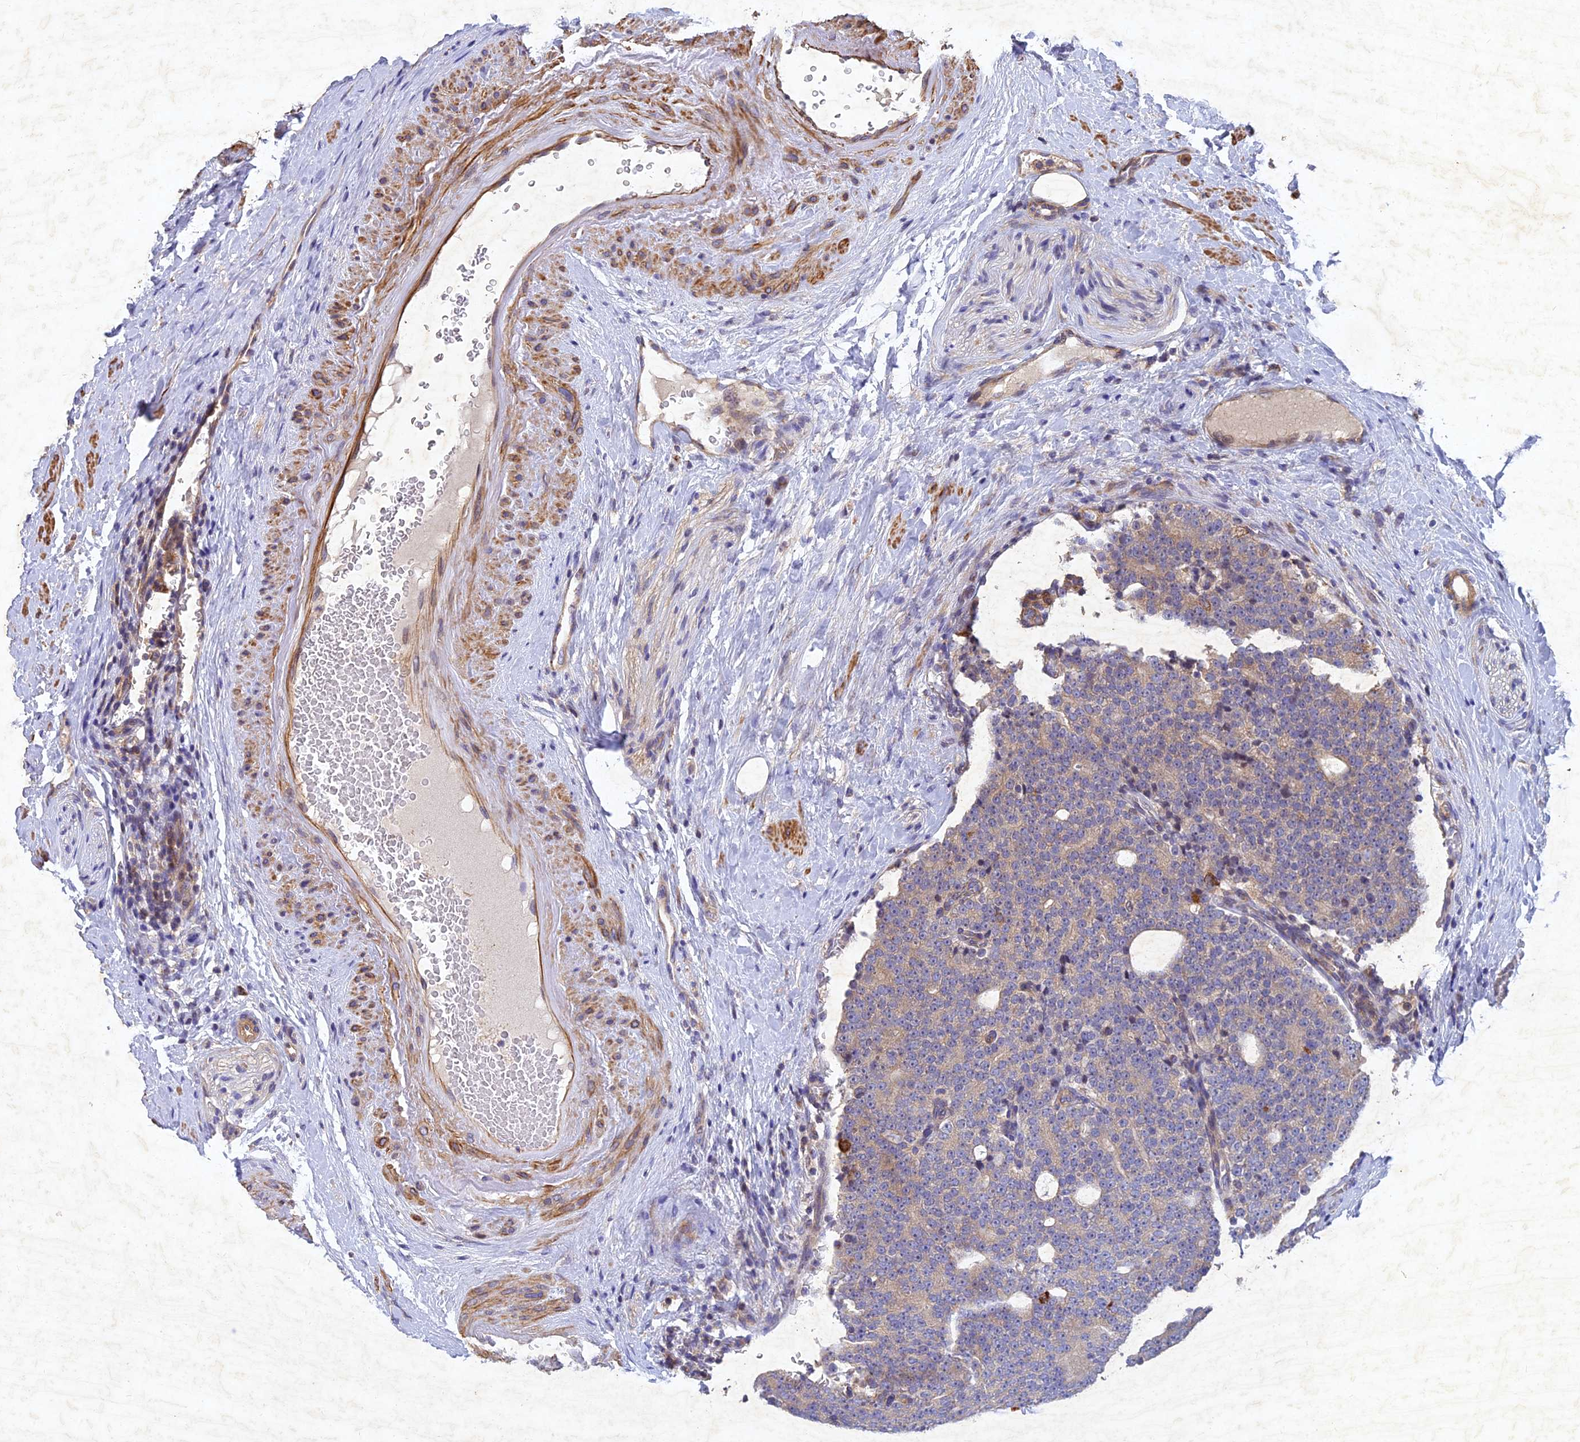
{"staining": {"intensity": "negative", "quantity": "none", "location": "none"}, "tissue": "prostate cancer", "cell_type": "Tumor cells", "image_type": "cancer", "snomed": [{"axis": "morphology", "description": "Adenocarcinoma, High grade"}, {"axis": "topography", "description": "Prostate"}], "caption": "Immunohistochemical staining of adenocarcinoma (high-grade) (prostate) exhibits no significant staining in tumor cells.", "gene": "RELCH", "patient": {"sex": "male", "age": 56}}